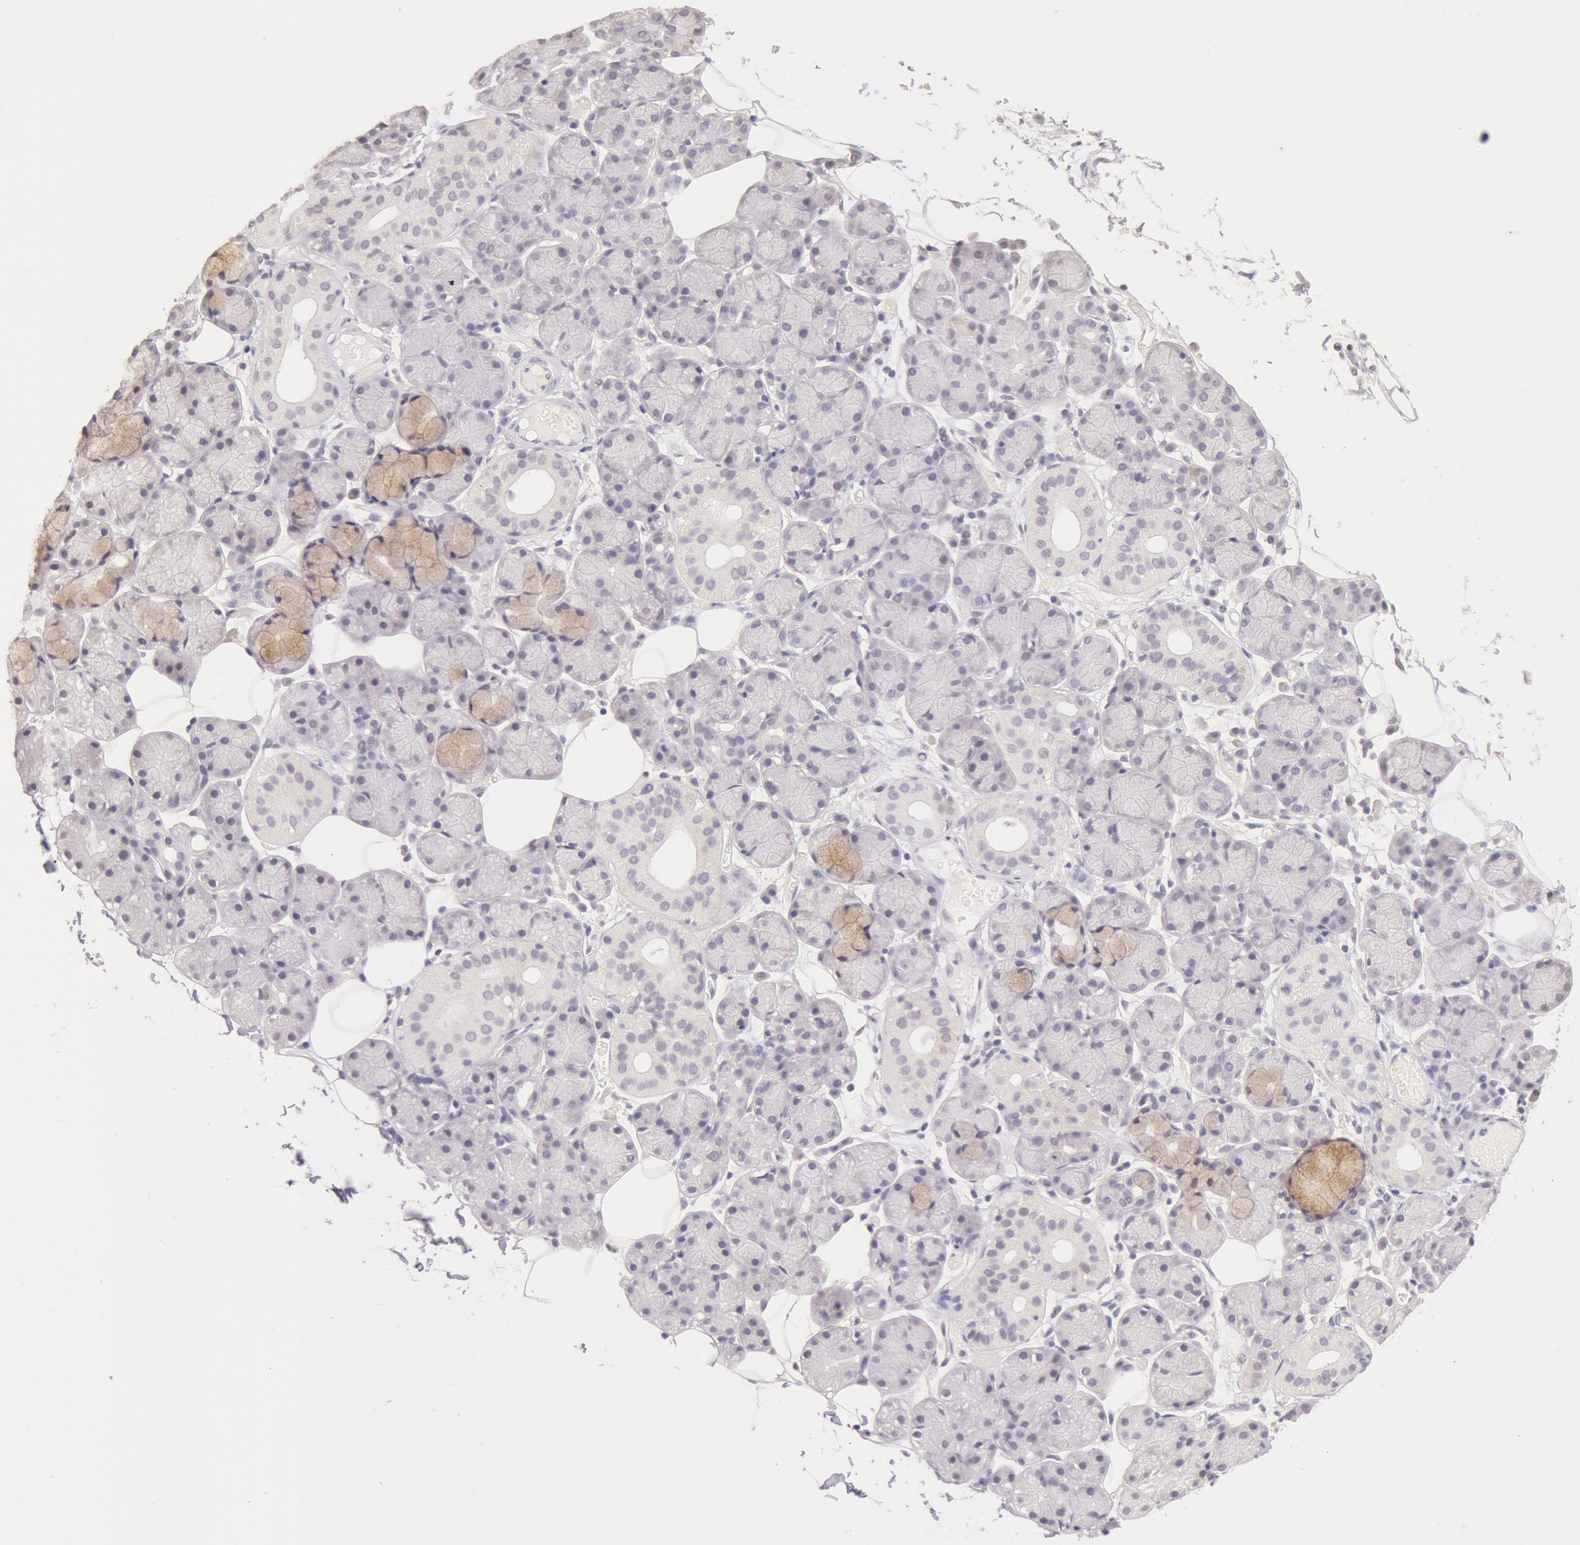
{"staining": {"intensity": "weak", "quantity": "<25%", "location": "cytoplasmic/membranous"}, "tissue": "salivary gland", "cell_type": "Glandular cells", "image_type": "normal", "snomed": [{"axis": "morphology", "description": "Normal tissue, NOS"}, {"axis": "topography", "description": "Salivary gland"}], "caption": "Immunohistochemistry photomicrograph of benign salivary gland: salivary gland stained with DAB displays no significant protein expression in glandular cells. (Immunohistochemistry (ihc), brightfield microscopy, high magnification).", "gene": "ZNF597", "patient": {"sex": "male", "age": 54}}